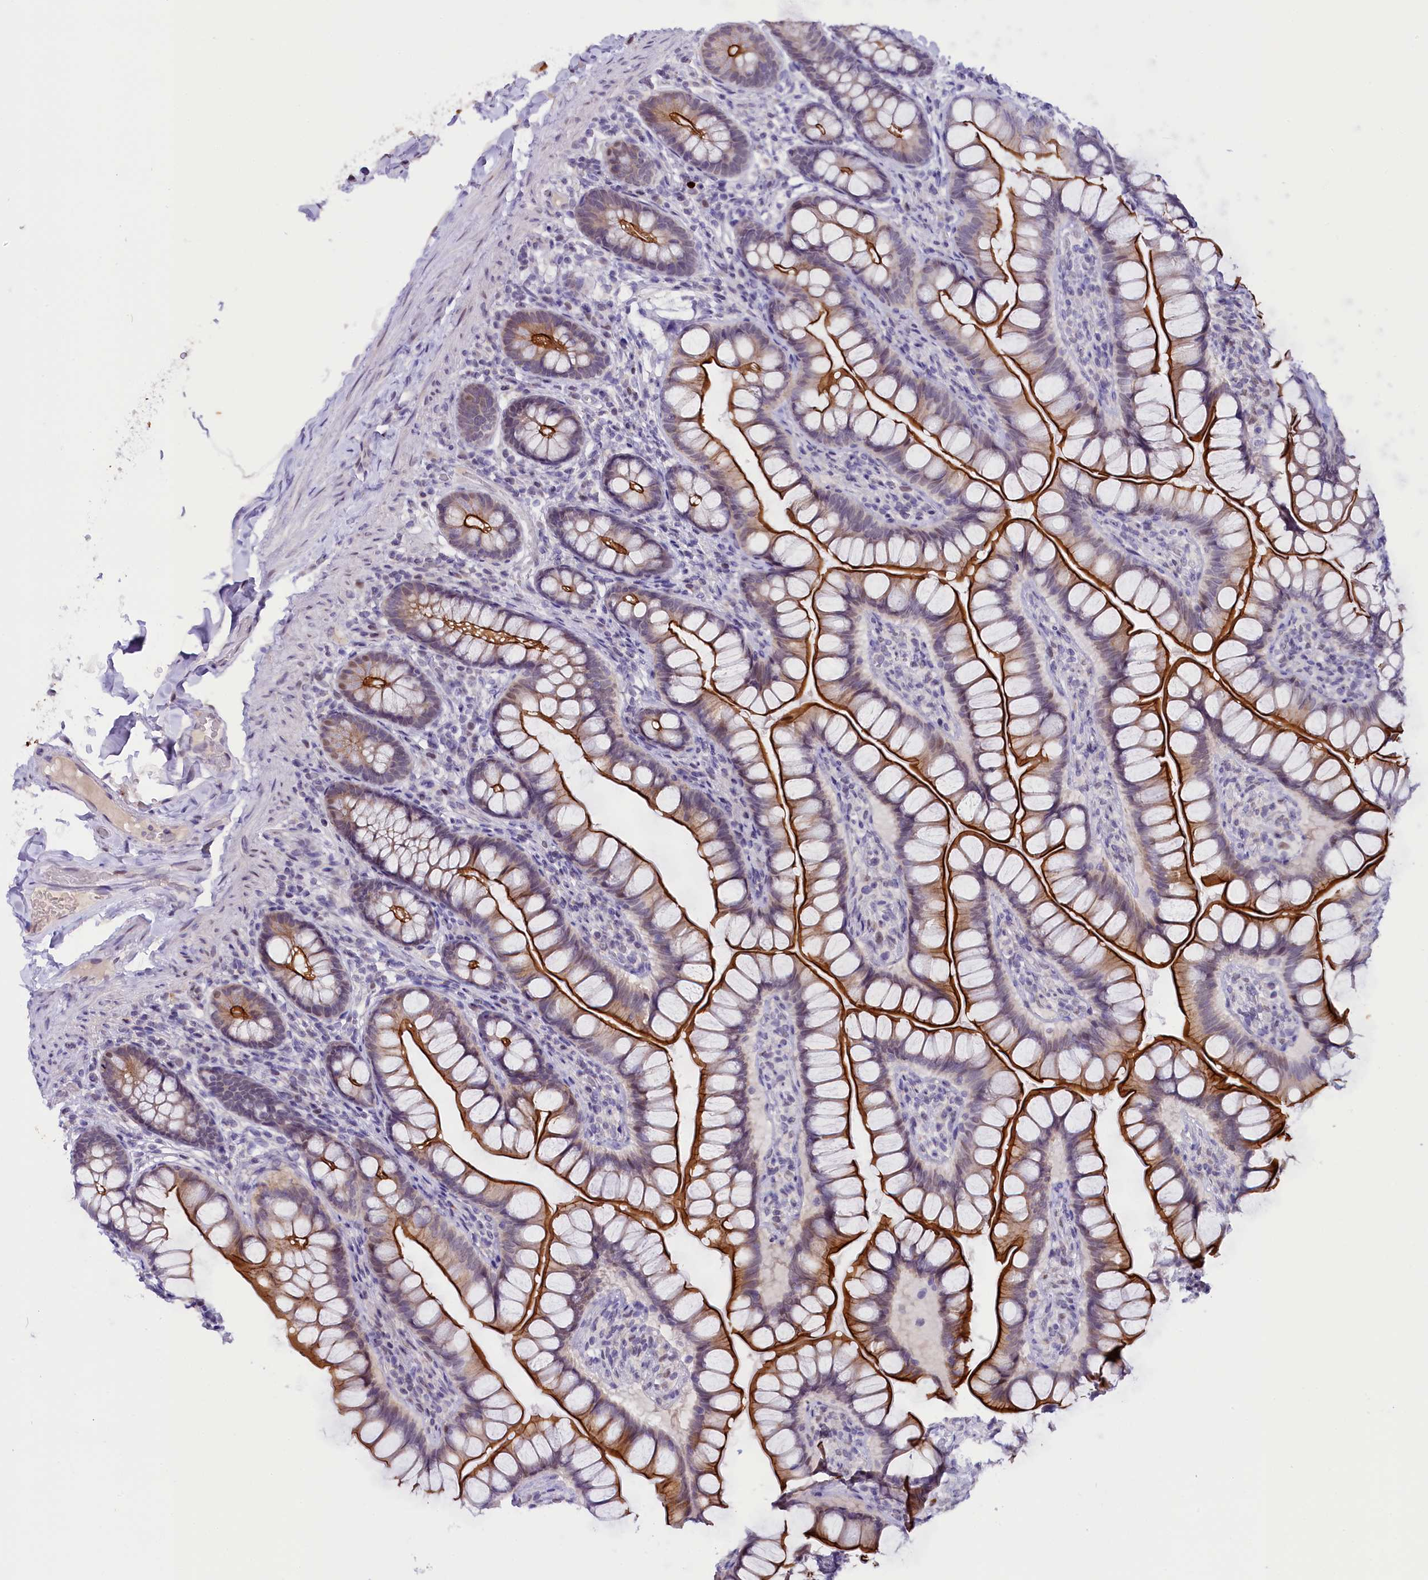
{"staining": {"intensity": "strong", "quantity": "25%-75%", "location": "cytoplasmic/membranous"}, "tissue": "small intestine", "cell_type": "Glandular cells", "image_type": "normal", "snomed": [{"axis": "morphology", "description": "Normal tissue, NOS"}, {"axis": "topography", "description": "Small intestine"}], "caption": "IHC histopathology image of benign small intestine: human small intestine stained using IHC reveals high levels of strong protein expression localized specifically in the cytoplasmic/membranous of glandular cells, appearing as a cytoplasmic/membranous brown color.", "gene": "OSGEP", "patient": {"sex": "male", "age": 70}}